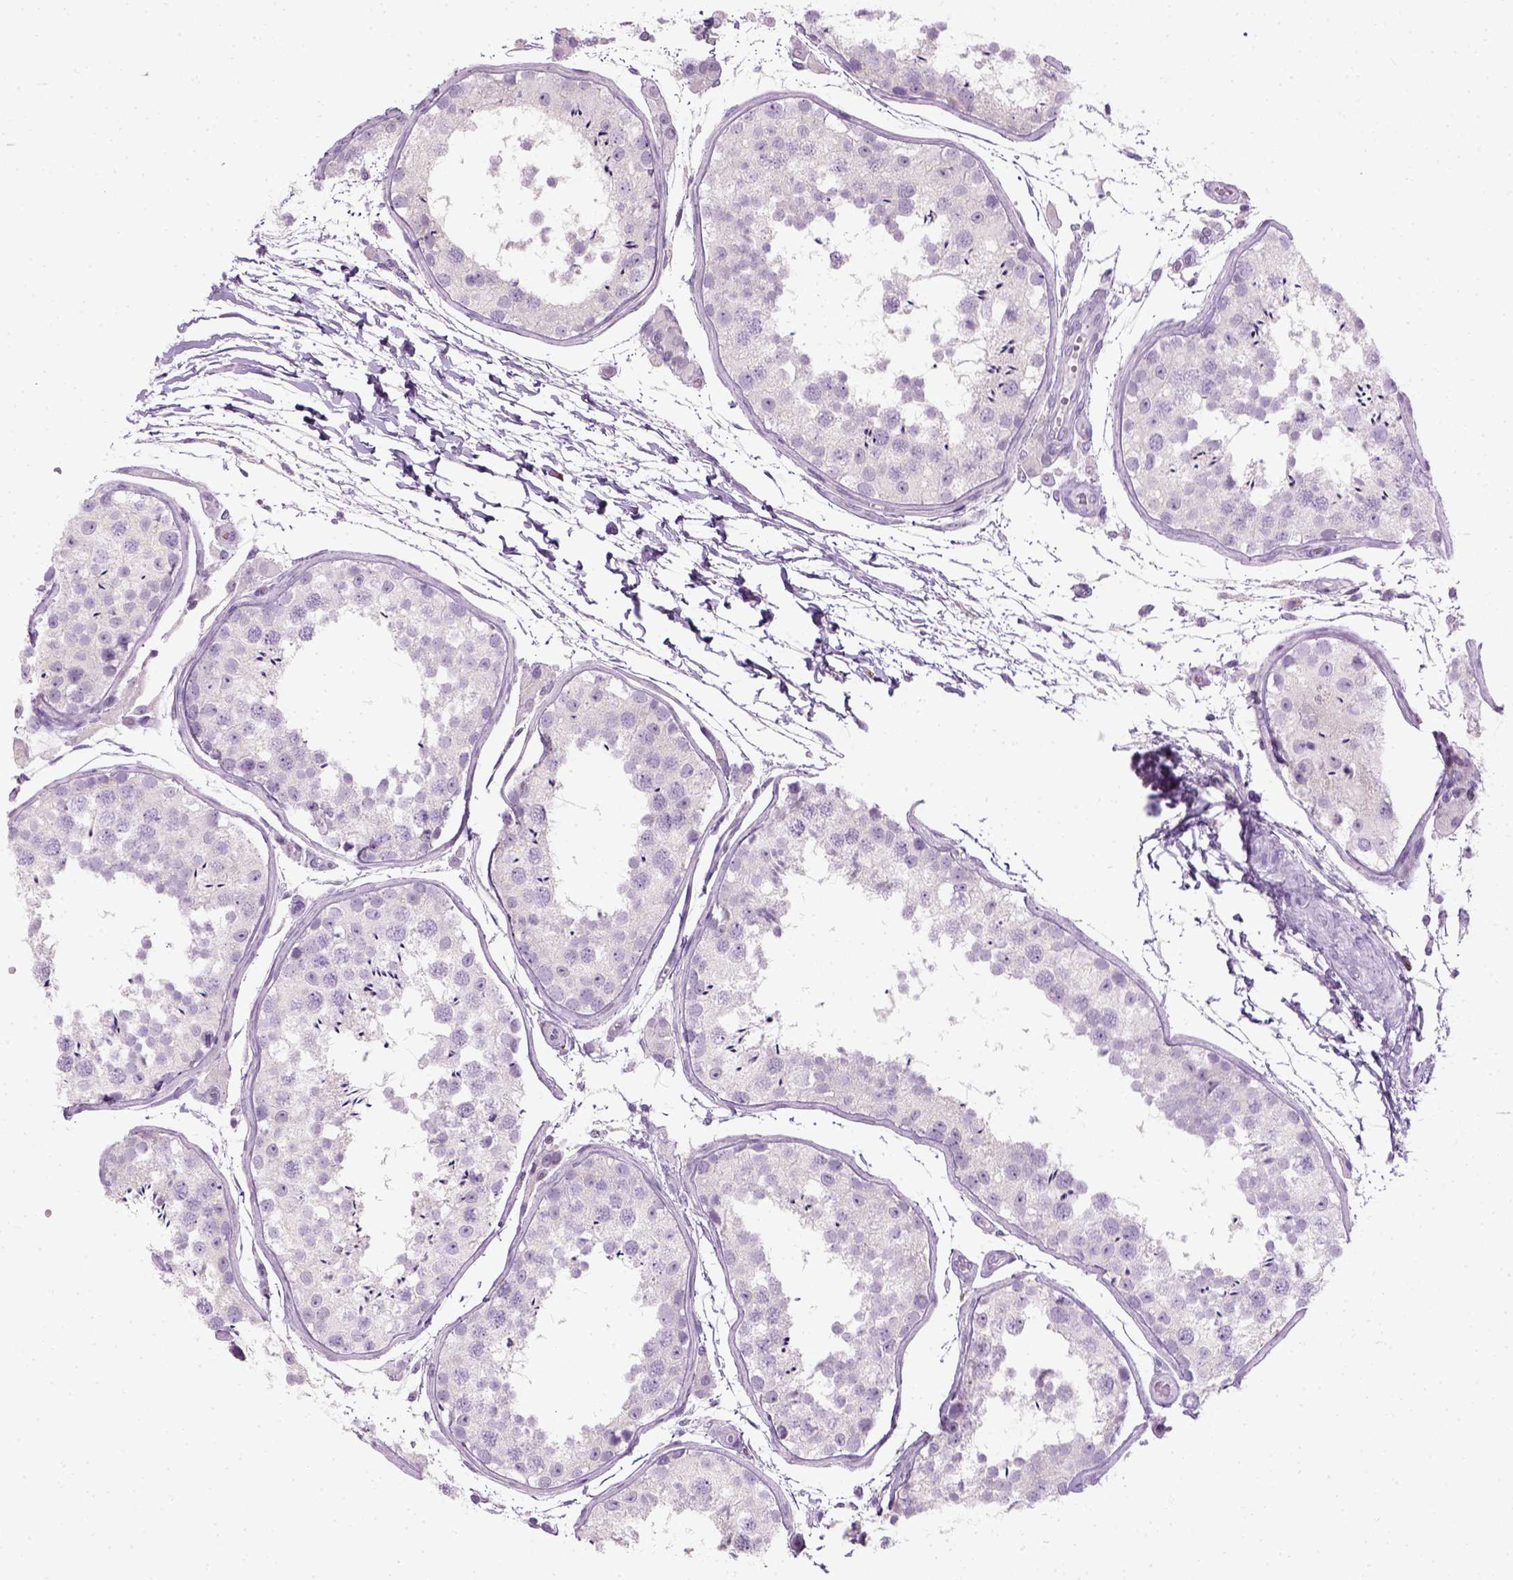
{"staining": {"intensity": "negative", "quantity": "none", "location": "none"}, "tissue": "testis", "cell_type": "Cells in seminiferous ducts", "image_type": "normal", "snomed": [{"axis": "morphology", "description": "Normal tissue, NOS"}, {"axis": "topography", "description": "Testis"}], "caption": "Cells in seminiferous ducts are negative for brown protein staining in normal testis. (Brightfield microscopy of DAB (3,3'-diaminobenzidine) immunohistochemistry at high magnification).", "gene": "TH", "patient": {"sex": "male", "age": 29}}